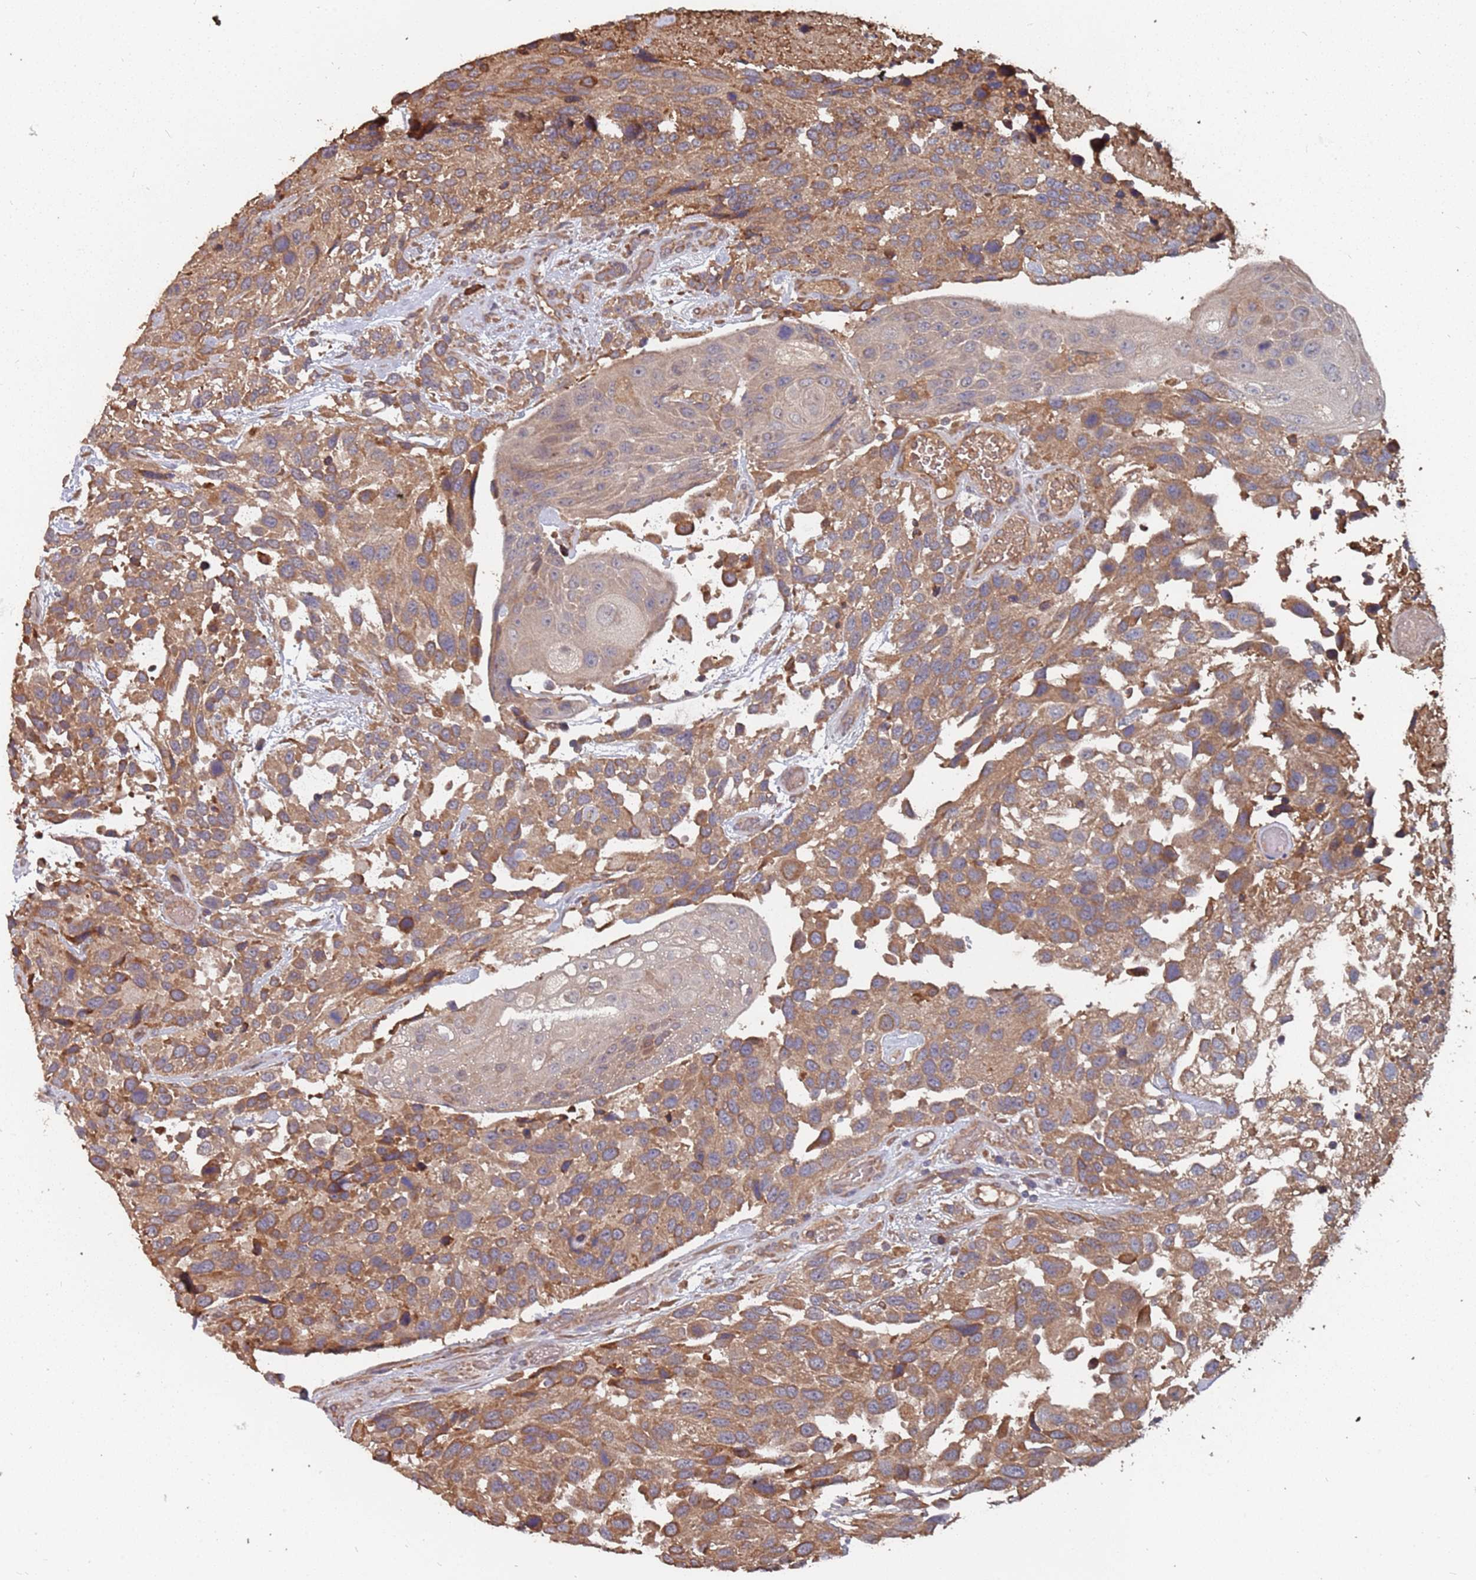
{"staining": {"intensity": "moderate", "quantity": ">75%", "location": "cytoplasmic/membranous"}, "tissue": "urothelial cancer", "cell_type": "Tumor cells", "image_type": "cancer", "snomed": [{"axis": "morphology", "description": "Urothelial carcinoma, High grade"}, {"axis": "topography", "description": "Urinary bladder"}], "caption": "There is medium levels of moderate cytoplasmic/membranous staining in tumor cells of urothelial cancer, as demonstrated by immunohistochemical staining (brown color).", "gene": "ATG5", "patient": {"sex": "female", "age": 70}}